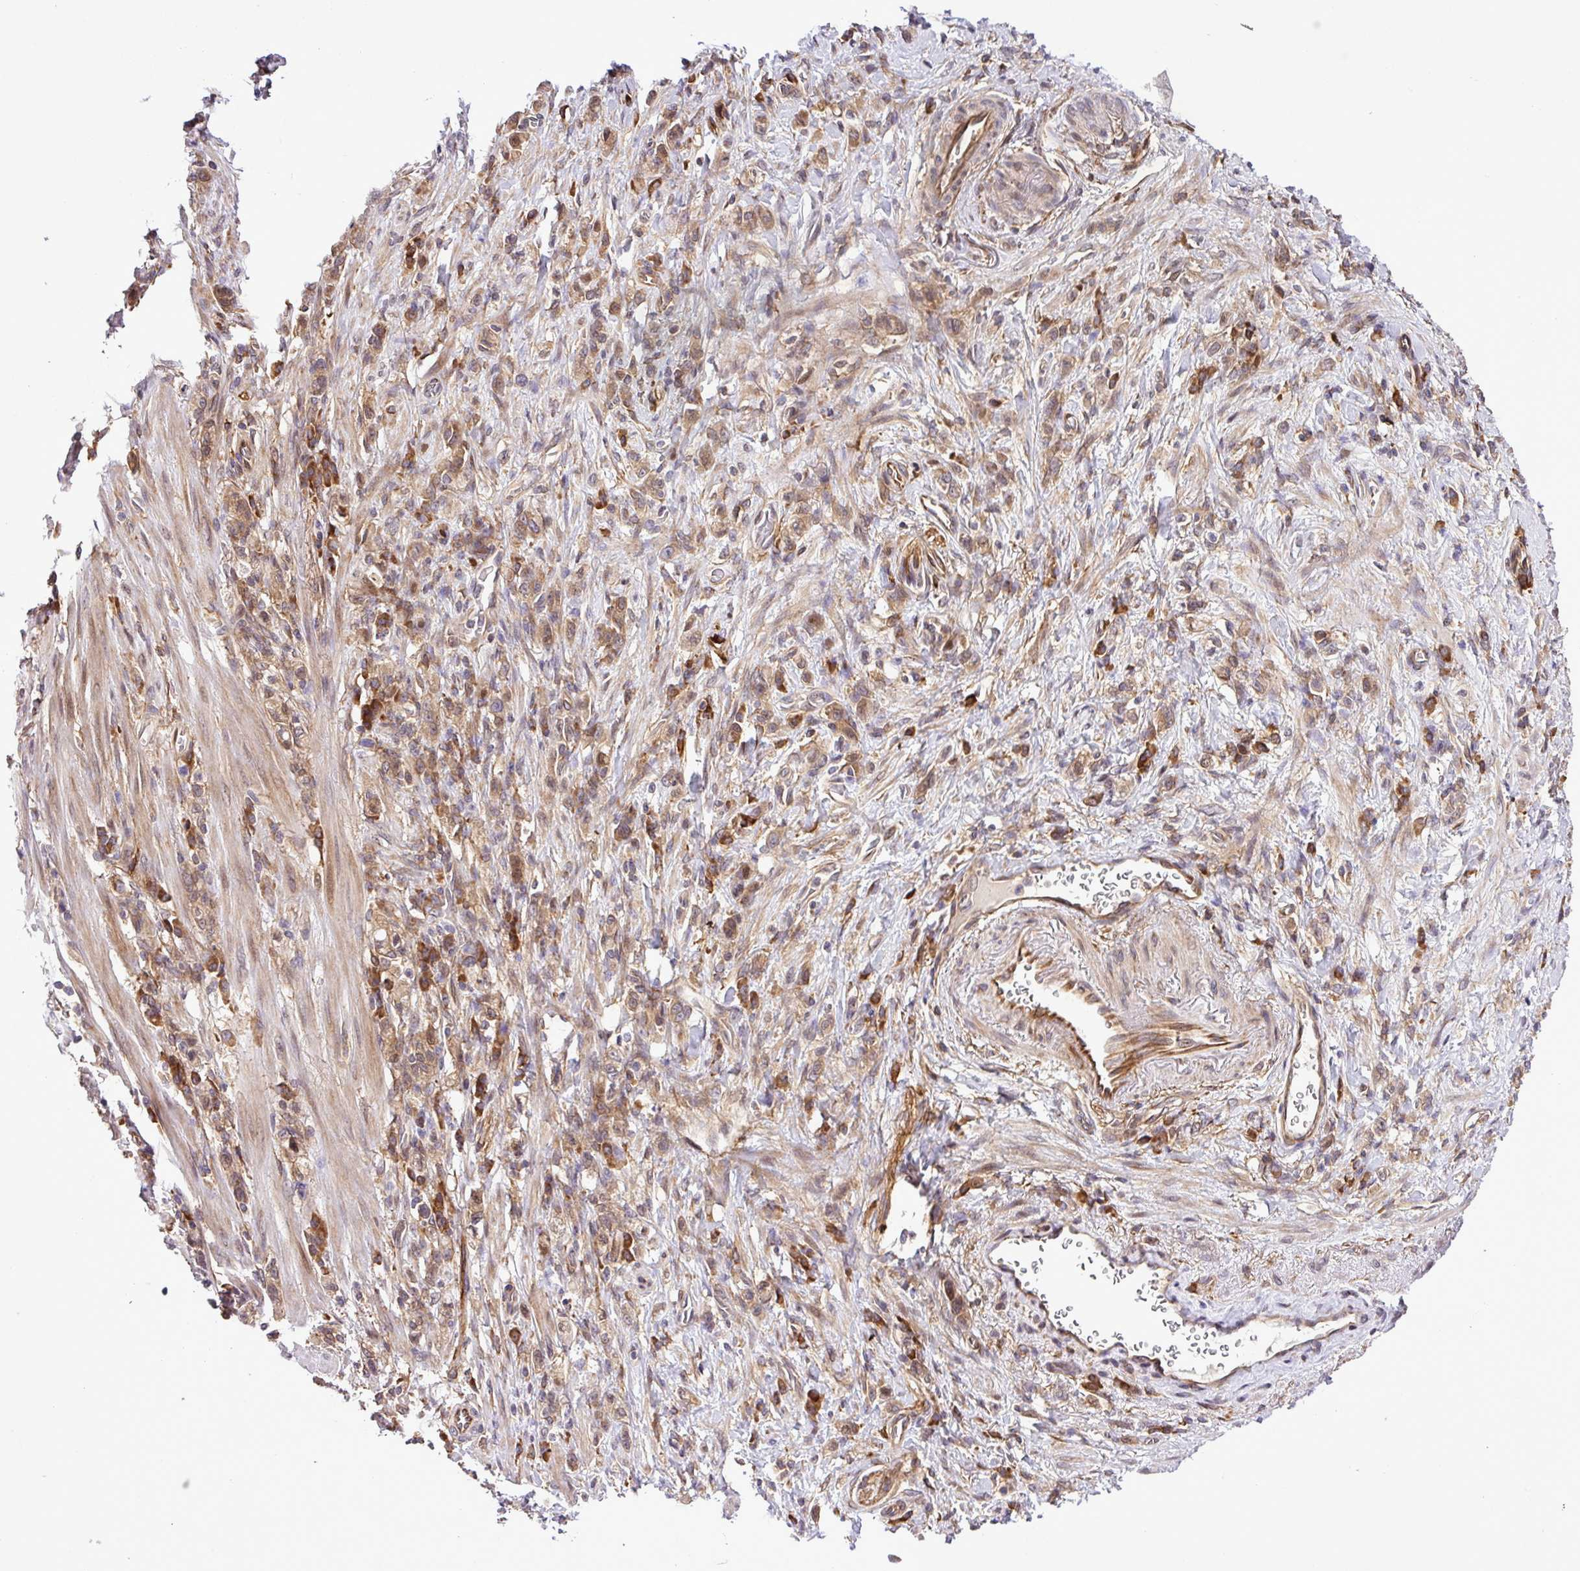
{"staining": {"intensity": "moderate", "quantity": ">75%", "location": "cytoplasmic/membranous"}, "tissue": "stomach cancer", "cell_type": "Tumor cells", "image_type": "cancer", "snomed": [{"axis": "morphology", "description": "Adenocarcinoma, NOS"}, {"axis": "topography", "description": "Stomach"}], "caption": "A brown stain labels moderate cytoplasmic/membranous expression of a protein in human stomach cancer (adenocarcinoma) tumor cells.", "gene": "DLGAP4", "patient": {"sex": "male", "age": 77}}